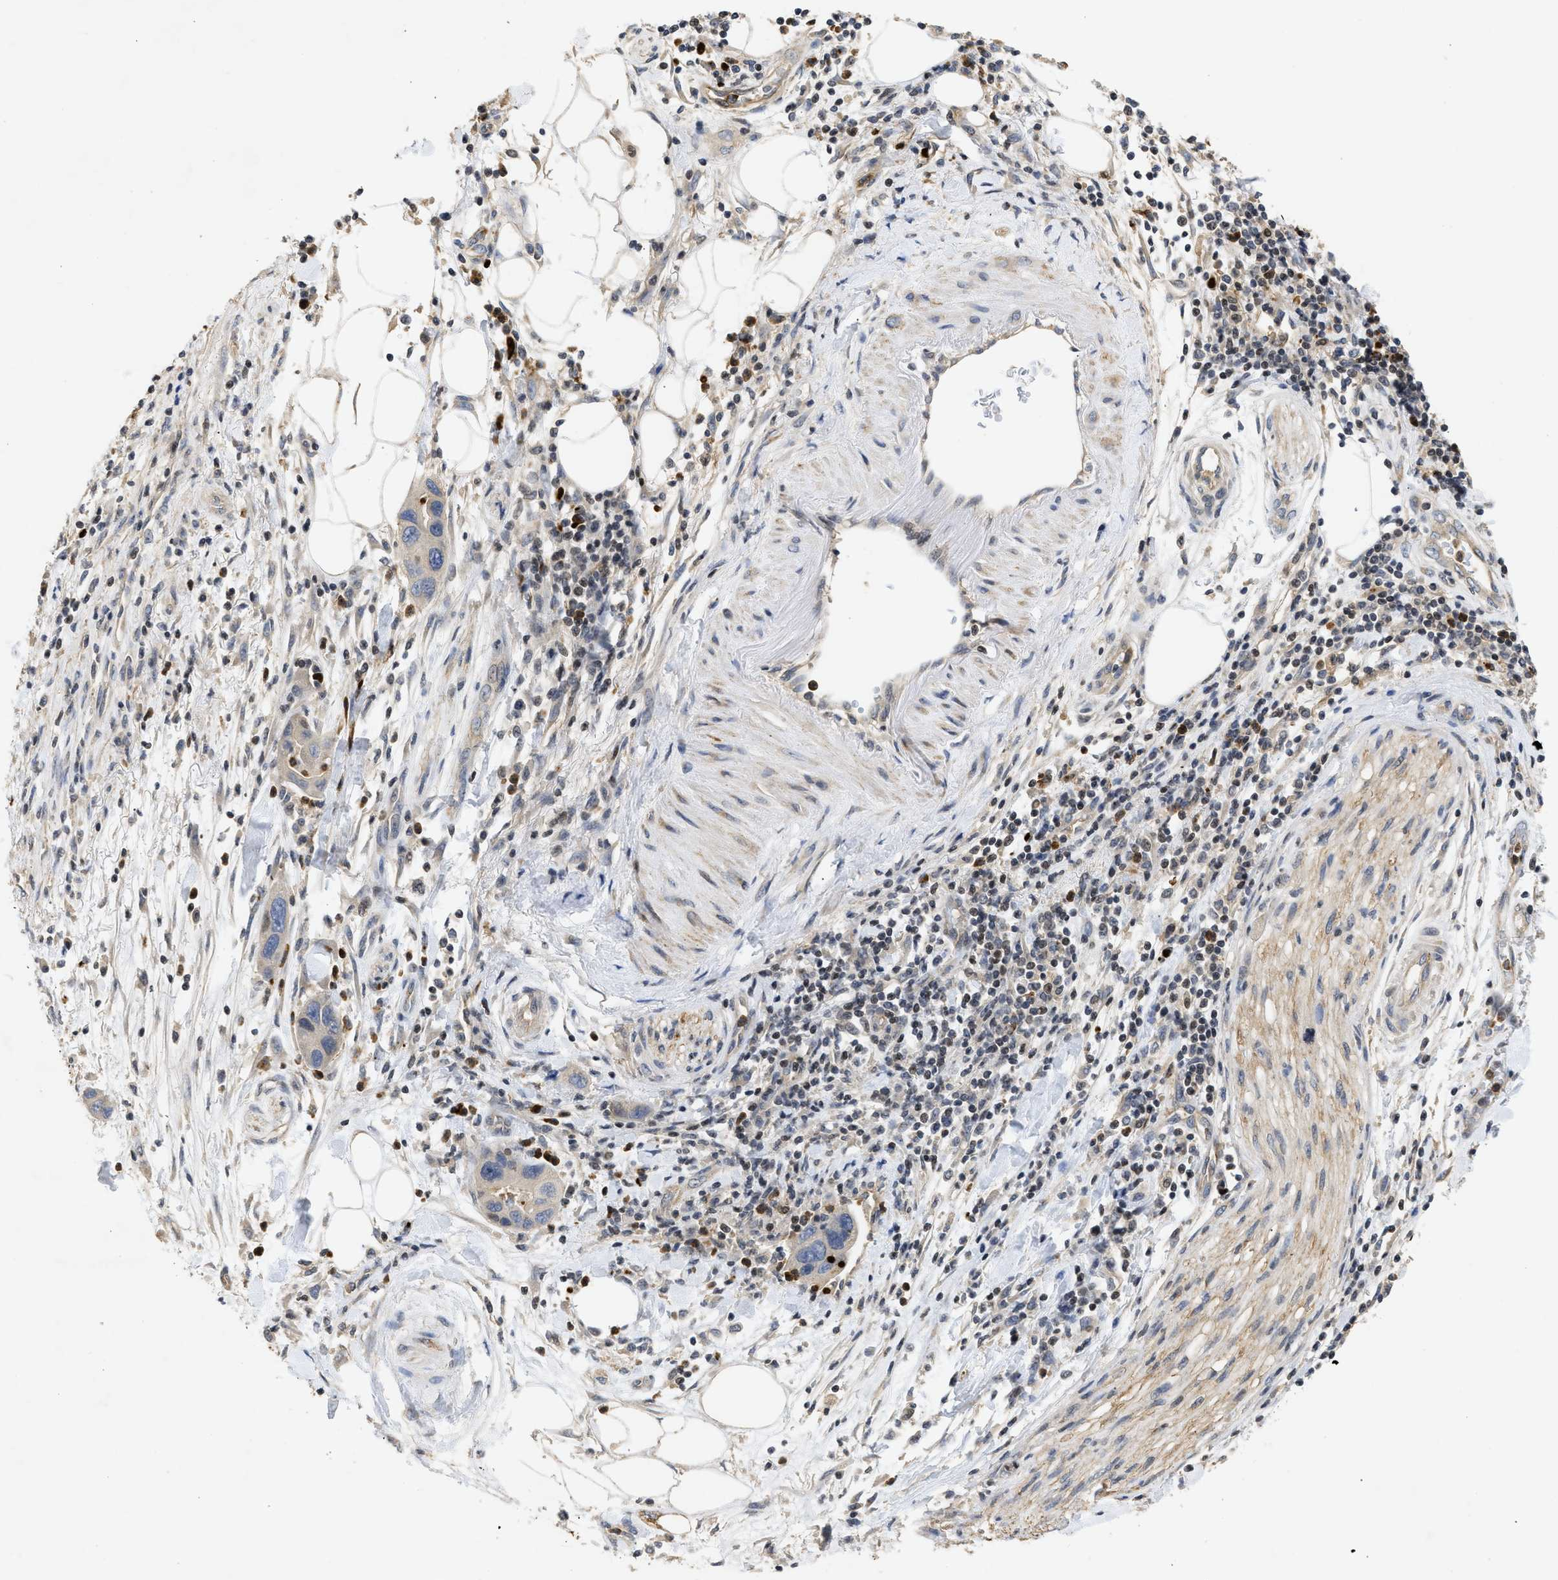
{"staining": {"intensity": "weak", "quantity": "<25%", "location": "cytoplasmic/membranous"}, "tissue": "pancreatic cancer", "cell_type": "Tumor cells", "image_type": "cancer", "snomed": [{"axis": "morphology", "description": "Normal tissue, NOS"}, {"axis": "morphology", "description": "Adenocarcinoma, NOS"}, {"axis": "topography", "description": "Pancreas"}], "caption": "The image demonstrates no significant positivity in tumor cells of pancreatic cancer.", "gene": "ENSG00000142539", "patient": {"sex": "female", "age": 71}}